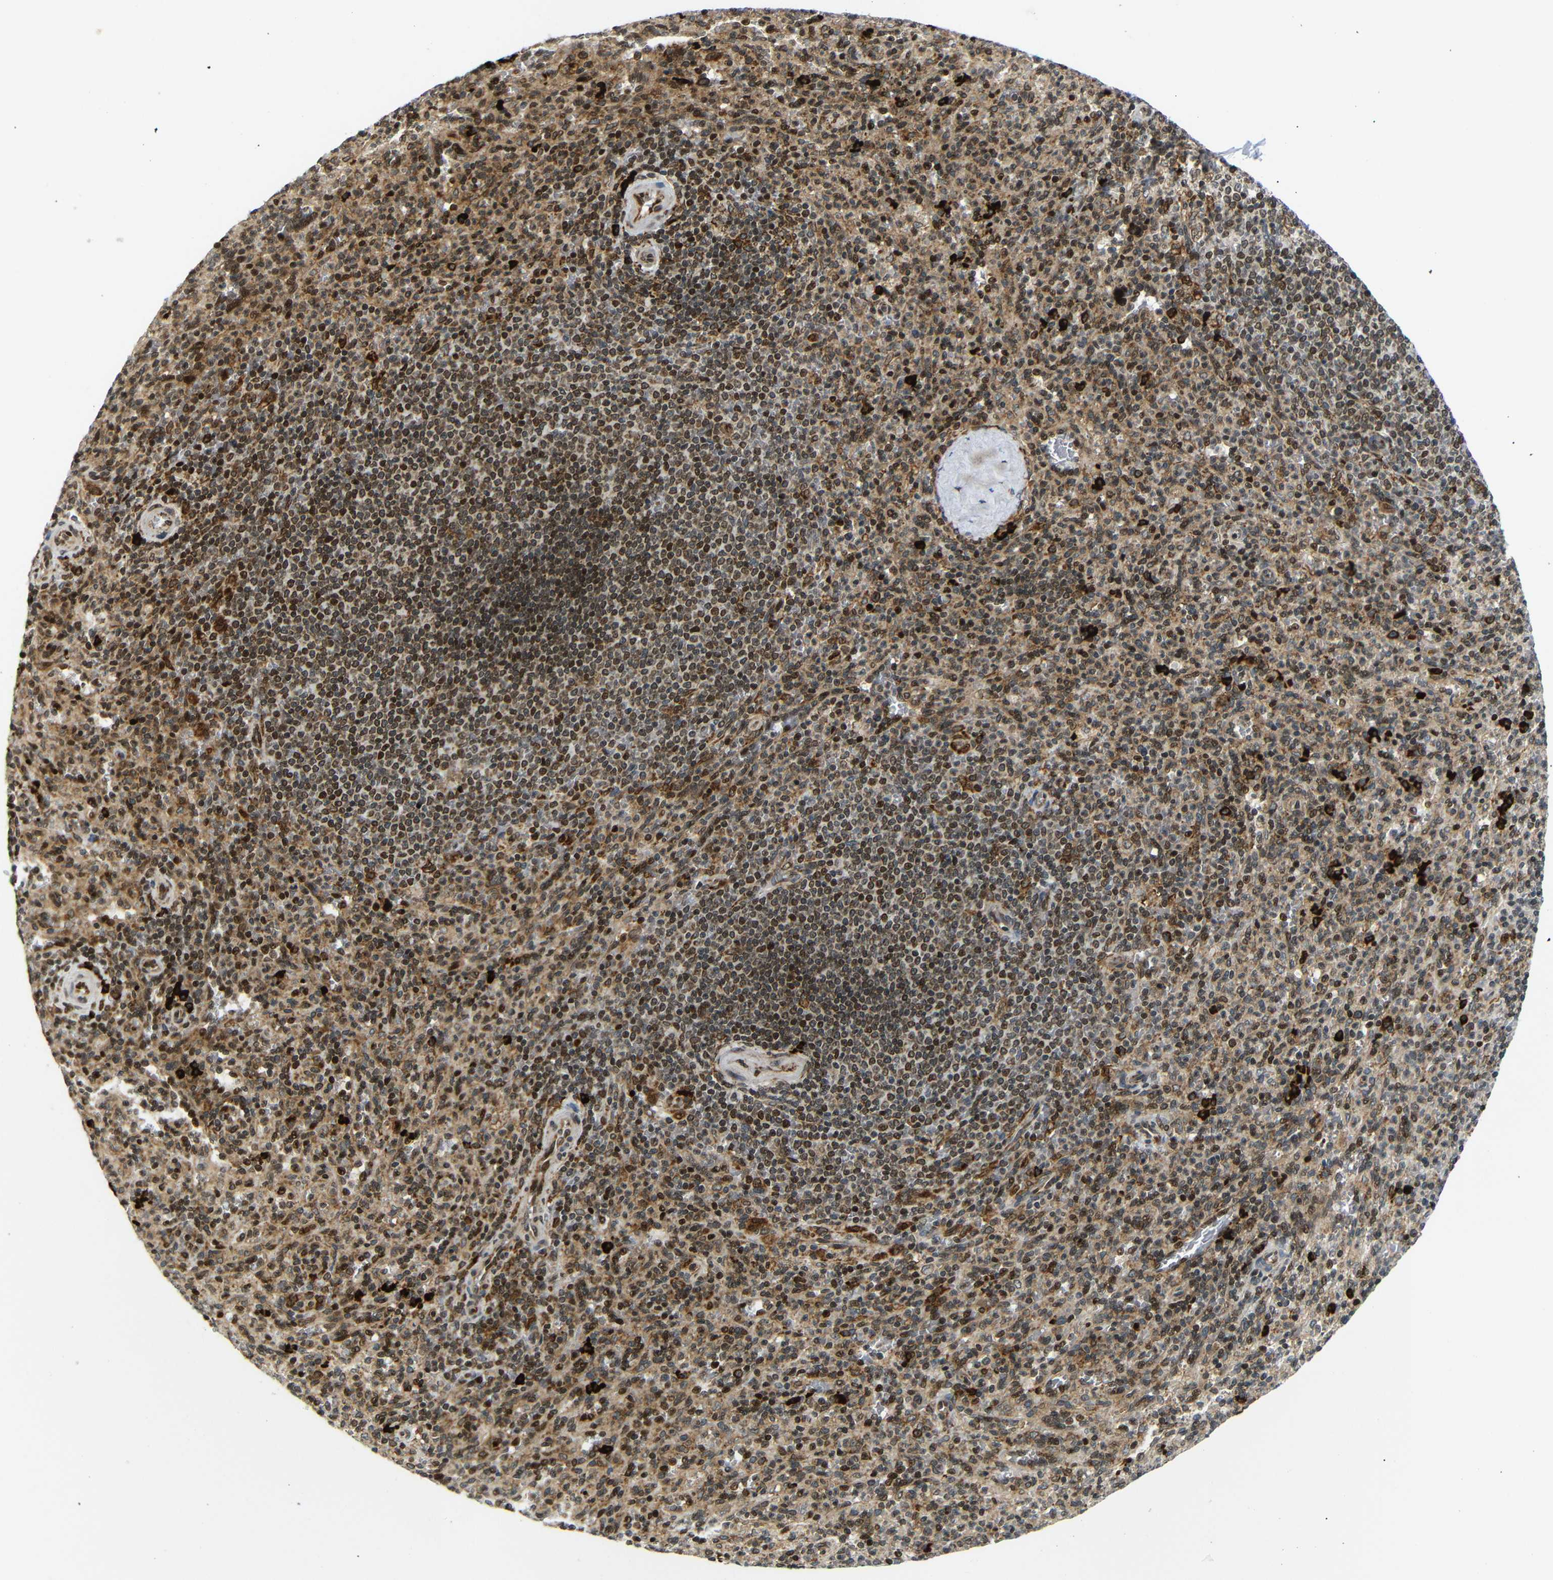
{"staining": {"intensity": "moderate", "quantity": "25%-75%", "location": "cytoplasmic/membranous,nuclear"}, "tissue": "spleen", "cell_type": "Cells in red pulp", "image_type": "normal", "snomed": [{"axis": "morphology", "description": "Normal tissue, NOS"}, {"axis": "topography", "description": "Spleen"}], "caption": "An immunohistochemistry micrograph of unremarkable tissue is shown. Protein staining in brown highlights moderate cytoplasmic/membranous,nuclear positivity in spleen within cells in red pulp. (brown staining indicates protein expression, while blue staining denotes nuclei).", "gene": "SPCS2", "patient": {"sex": "male", "age": 36}}